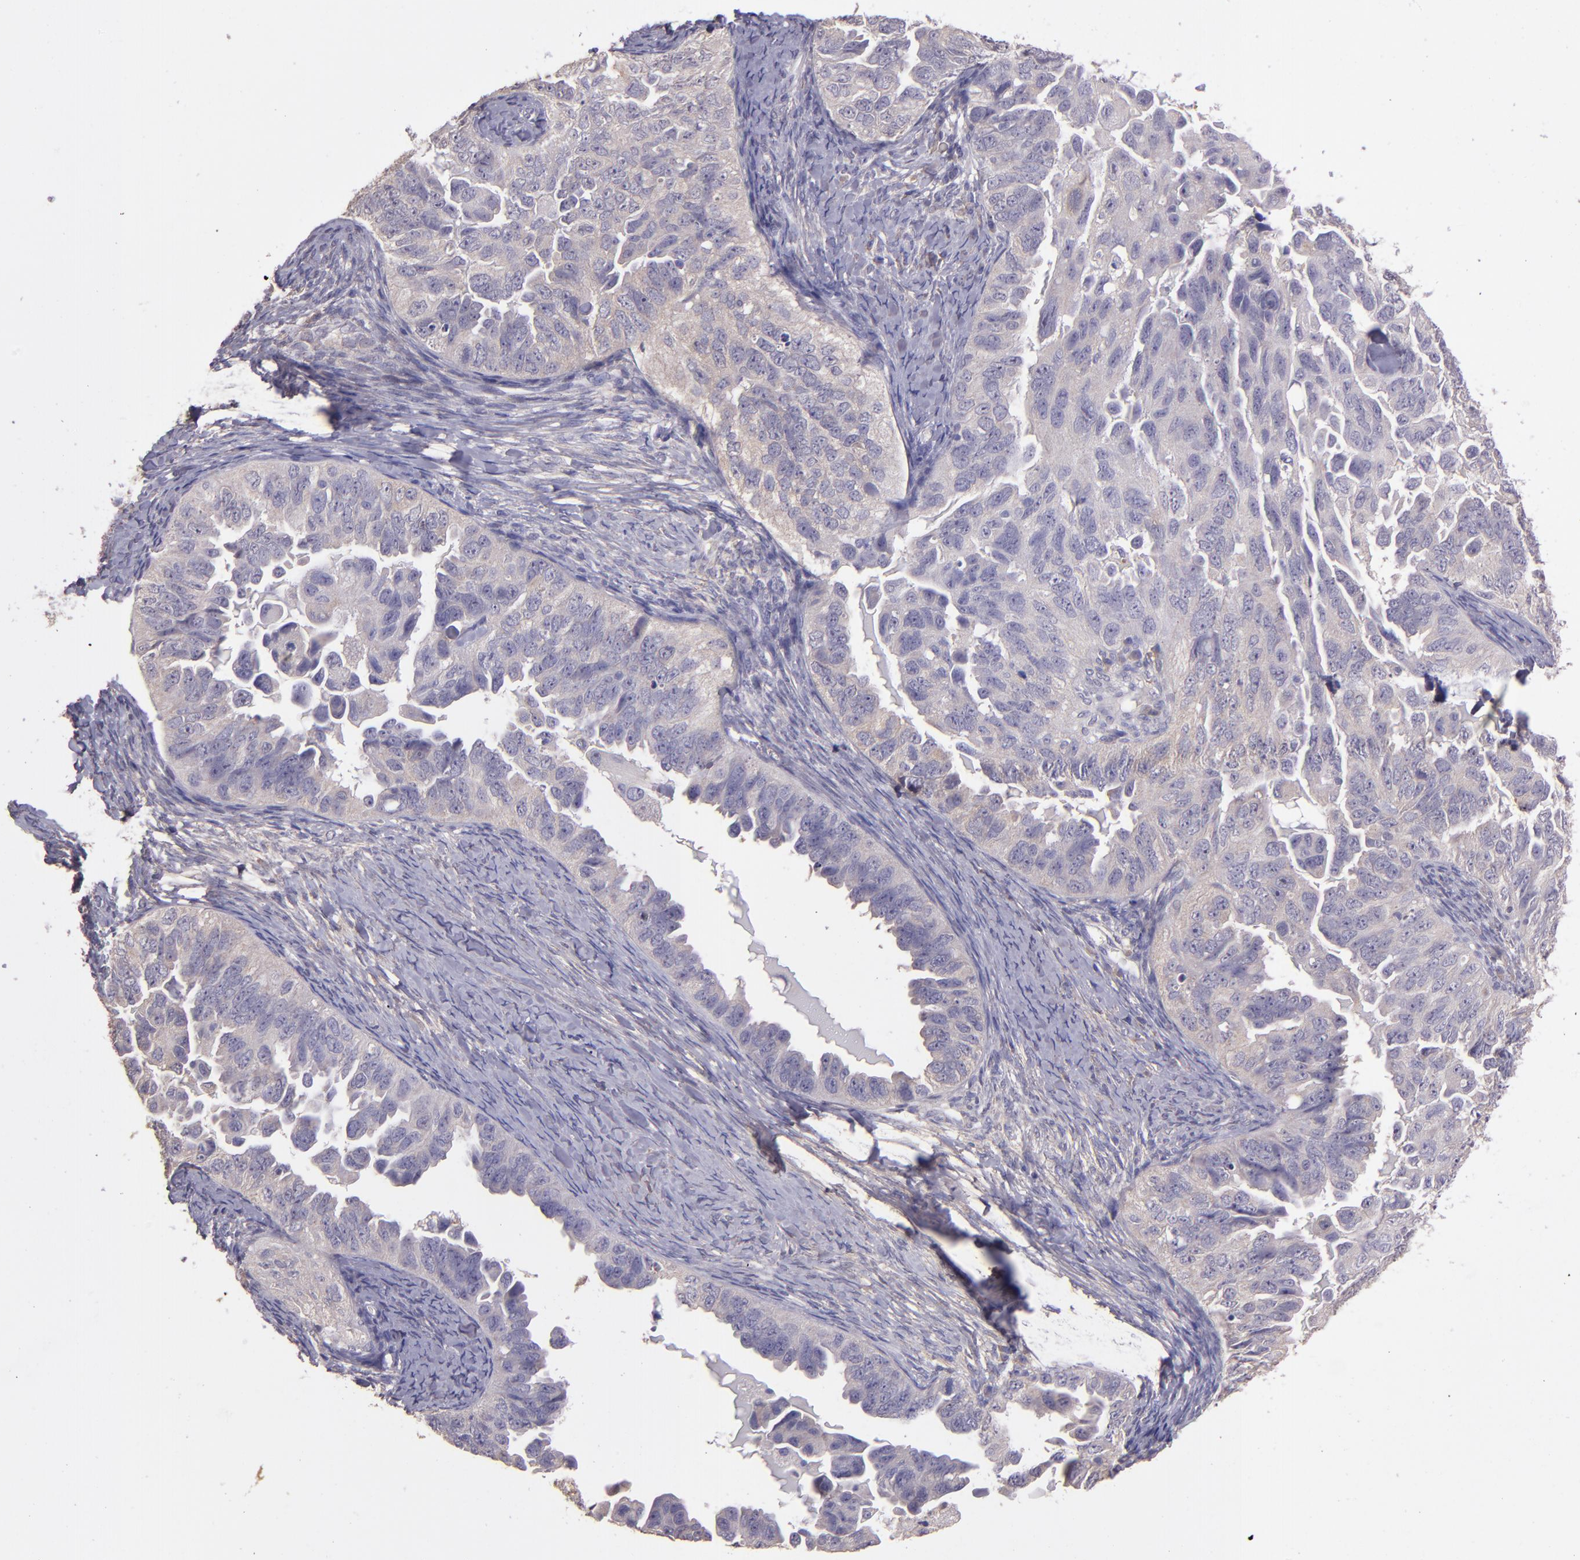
{"staining": {"intensity": "weak", "quantity": "25%-75%", "location": "cytoplasmic/membranous"}, "tissue": "ovarian cancer", "cell_type": "Tumor cells", "image_type": "cancer", "snomed": [{"axis": "morphology", "description": "Cystadenocarcinoma, serous, NOS"}, {"axis": "topography", "description": "Ovary"}], "caption": "IHC histopathology image of ovarian cancer stained for a protein (brown), which shows low levels of weak cytoplasmic/membranous positivity in about 25%-75% of tumor cells.", "gene": "PAPPA", "patient": {"sex": "female", "age": 82}}